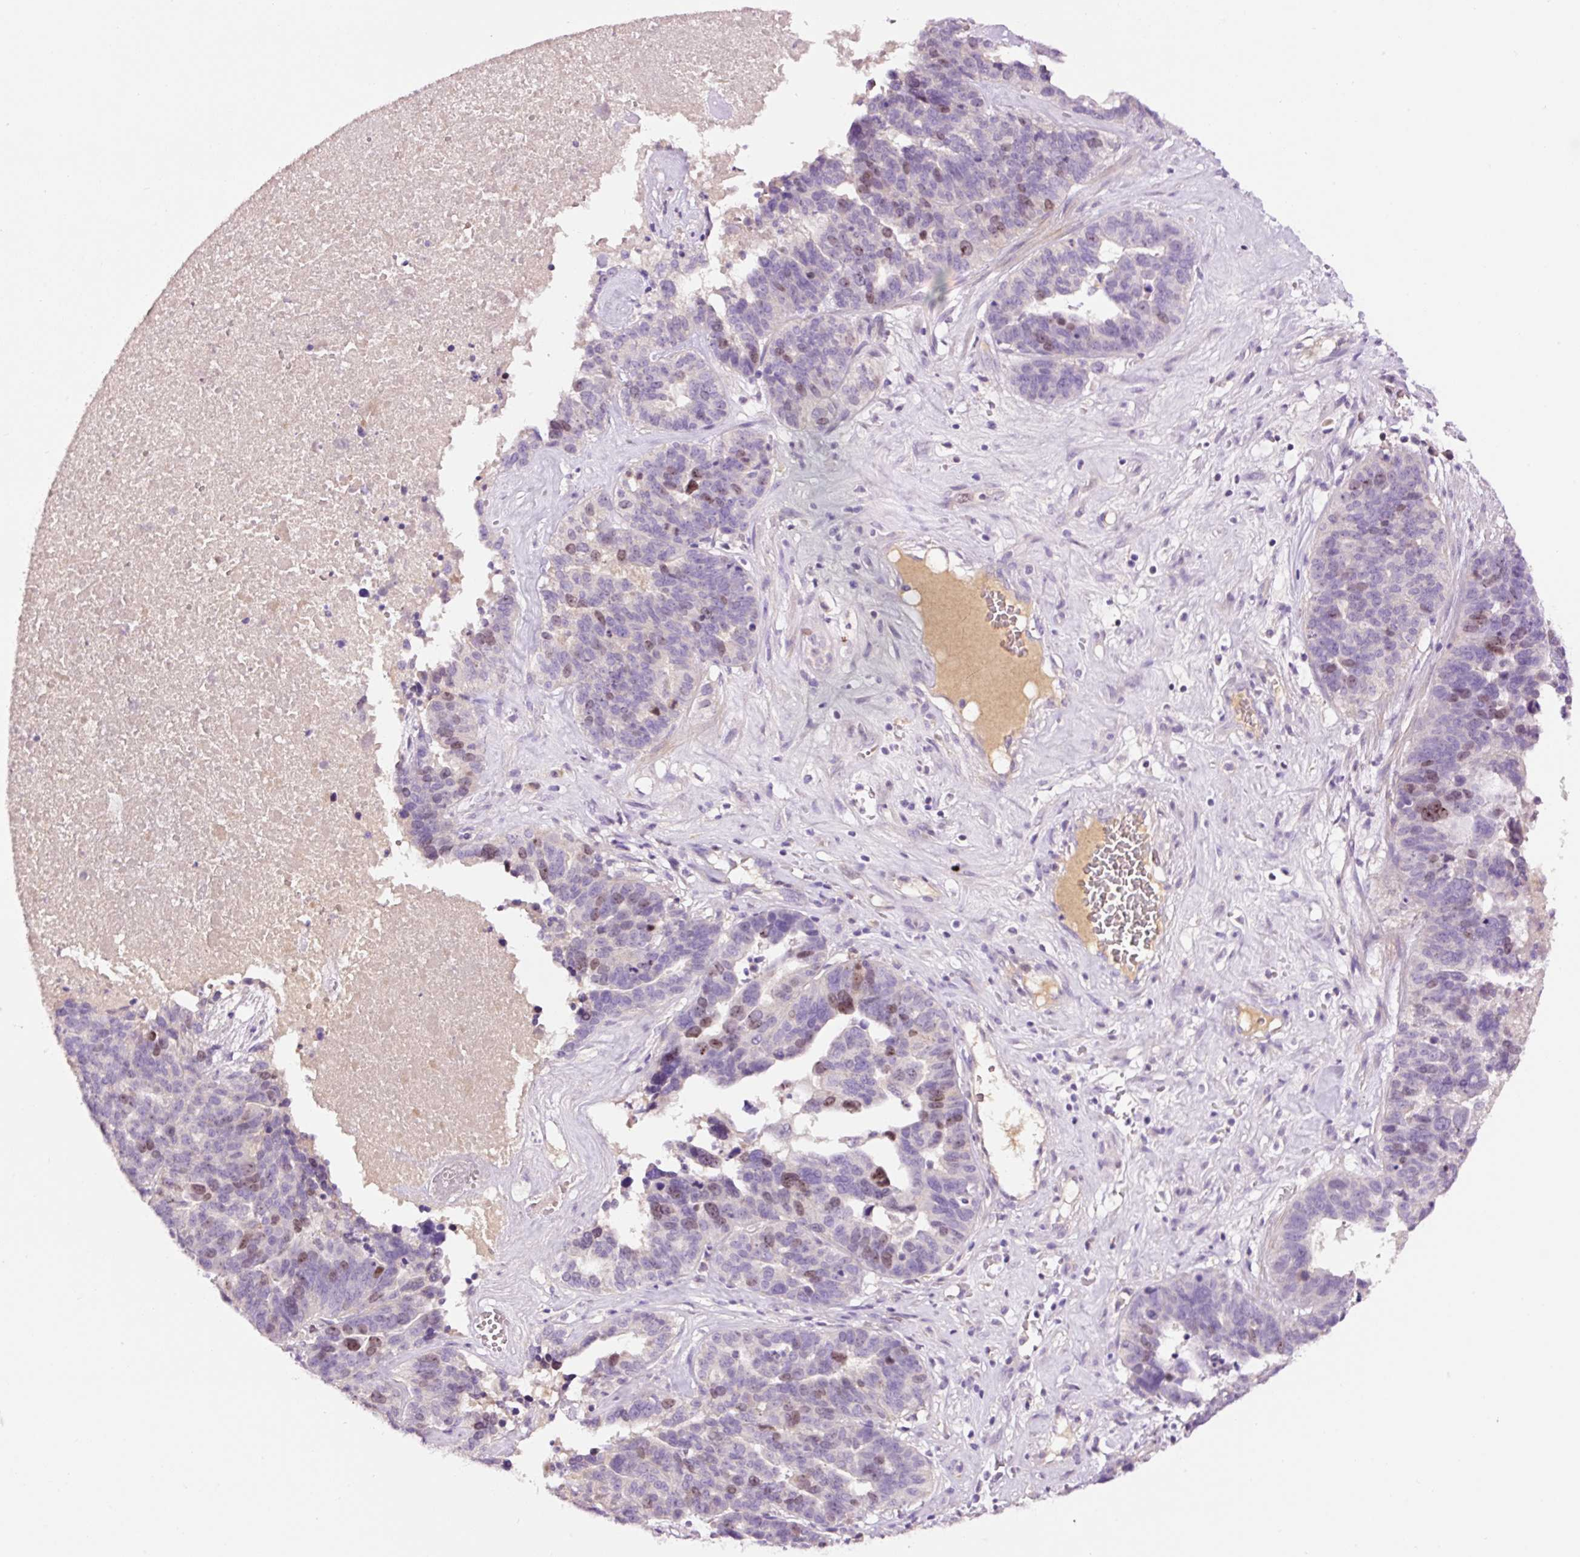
{"staining": {"intensity": "moderate", "quantity": "<25%", "location": "nuclear"}, "tissue": "ovarian cancer", "cell_type": "Tumor cells", "image_type": "cancer", "snomed": [{"axis": "morphology", "description": "Cystadenocarcinoma, serous, NOS"}, {"axis": "topography", "description": "Ovary"}], "caption": "IHC (DAB (3,3'-diaminobenzidine)) staining of ovarian cancer shows moderate nuclear protein positivity in about <25% of tumor cells. (brown staining indicates protein expression, while blue staining denotes nuclei).", "gene": "DPPA4", "patient": {"sex": "female", "age": 59}}